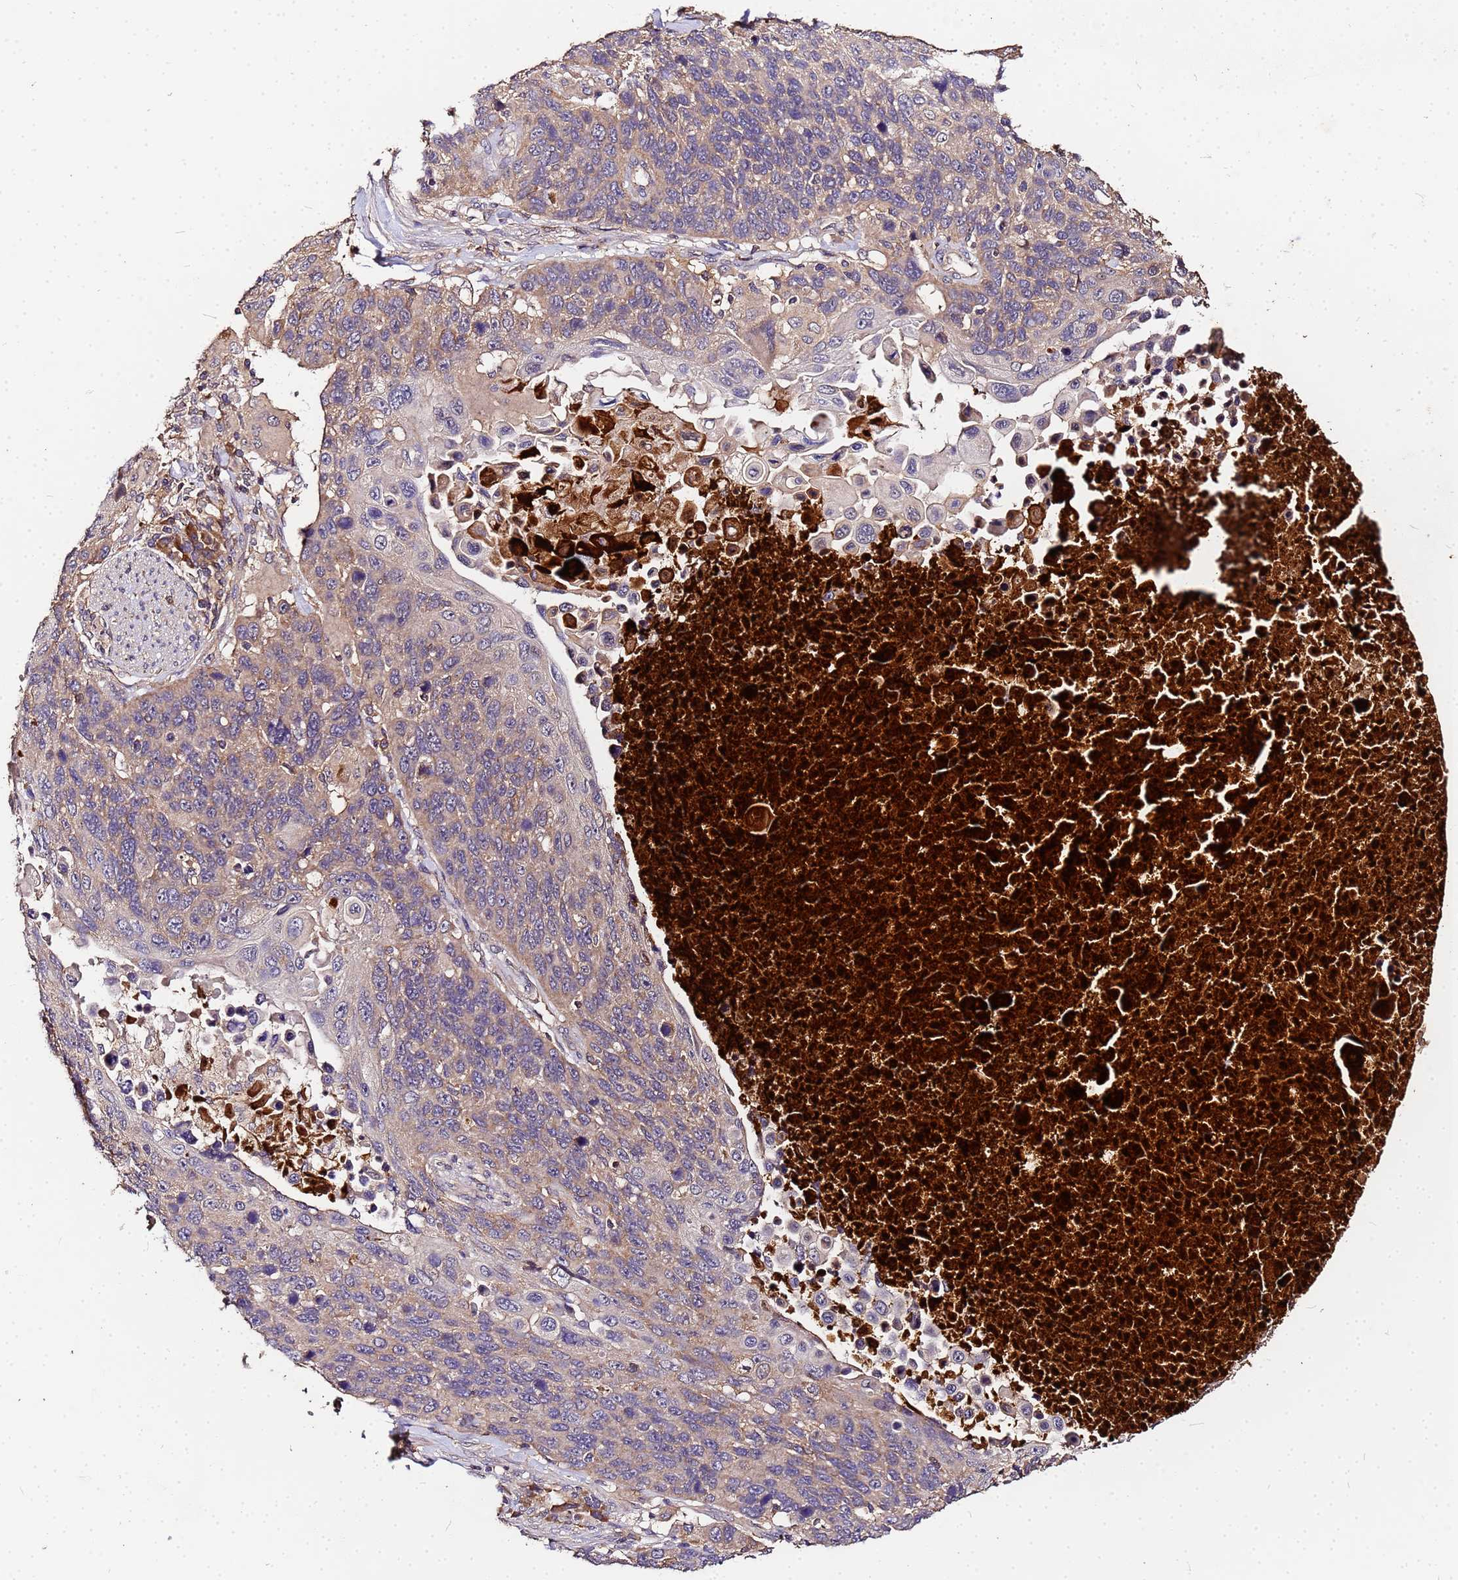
{"staining": {"intensity": "weak", "quantity": "25%-75%", "location": "cytoplasmic/membranous"}, "tissue": "lung cancer", "cell_type": "Tumor cells", "image_type": "cancer", "snomed": [{"axis": "morphology", "description": "Normal tissue, NOS"}, {"axis": "morphology", "description": "Squamous cell carcinoma, NOS"}, {"axis": "topography", "description": "Lymph node"}, {"axis": "topography", "description": "Lung"}], "caption": "Lung squamous cell carcinoma stained with immunohistochemistry exhibits weak cytoplasmic/membranous positivity in about 25%-75% of tumor cells.", "gene": "MTERF1", "patient": {"sex": "male", "age": 66}}